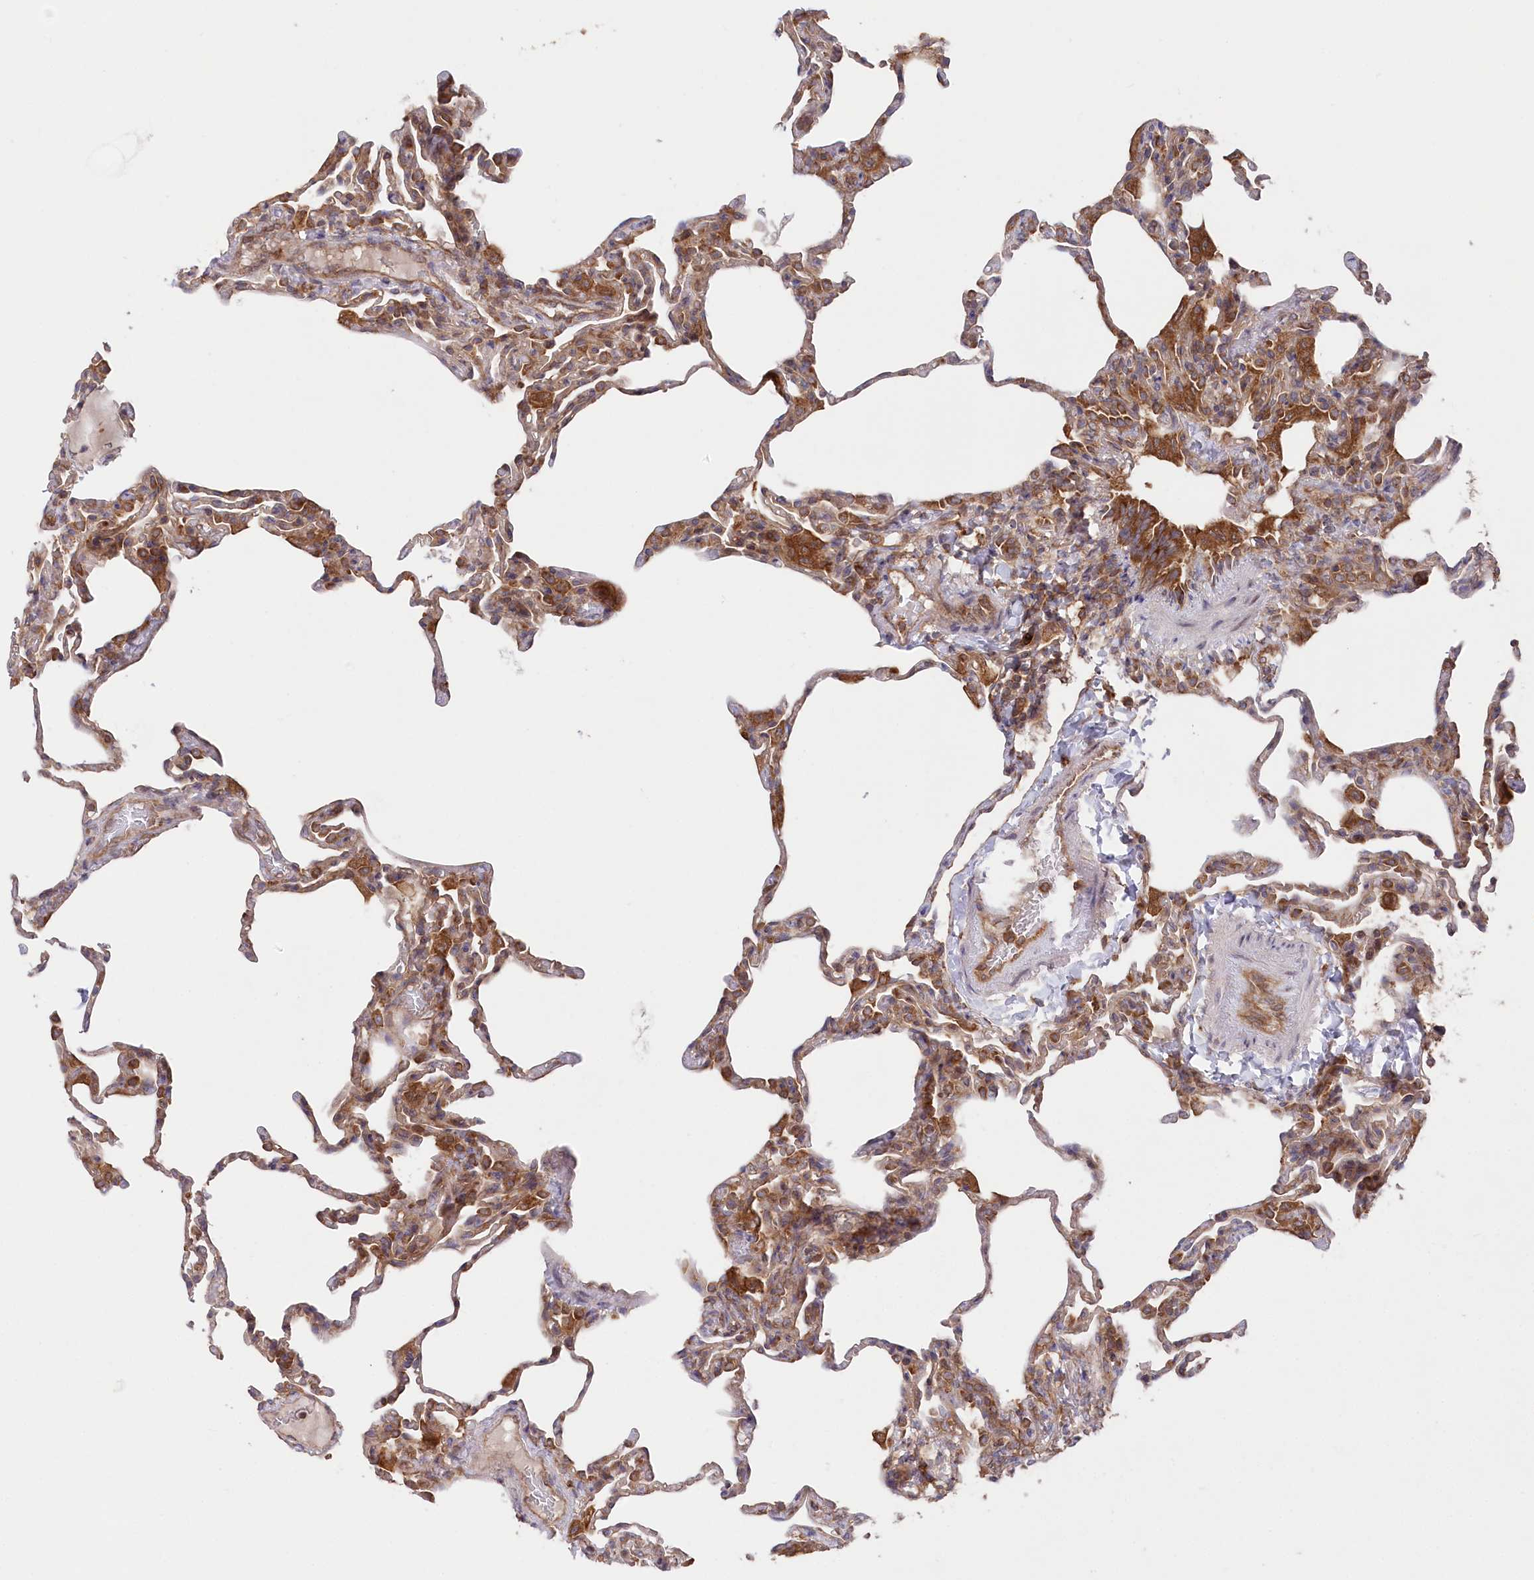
{"staining": {"intensity": "moderate", "quantity": "25%-75%", "location": "cytoplasmic/membranous"}, "tissue": "lung", "cell_type": "Alveolar cells", "image_type": "normal", "snomed": [{"axis": "morphology", "description": "Normal tissue, NOS"}, {"axis": "topography", "description": "Lung"}], "caption": "Protein staining by immunohistochemistry (IHC) displays moderate cytoplasmic/membranous positivity in about 25%-75% of alveolar cells in unremarkable lung. (DAB (3,3'-diaminobenzidine) = brown stain, brightfield microscopy at high magnification).", "gene": "PPP1R21", "patient": {"sex": "male", "age": 20}}